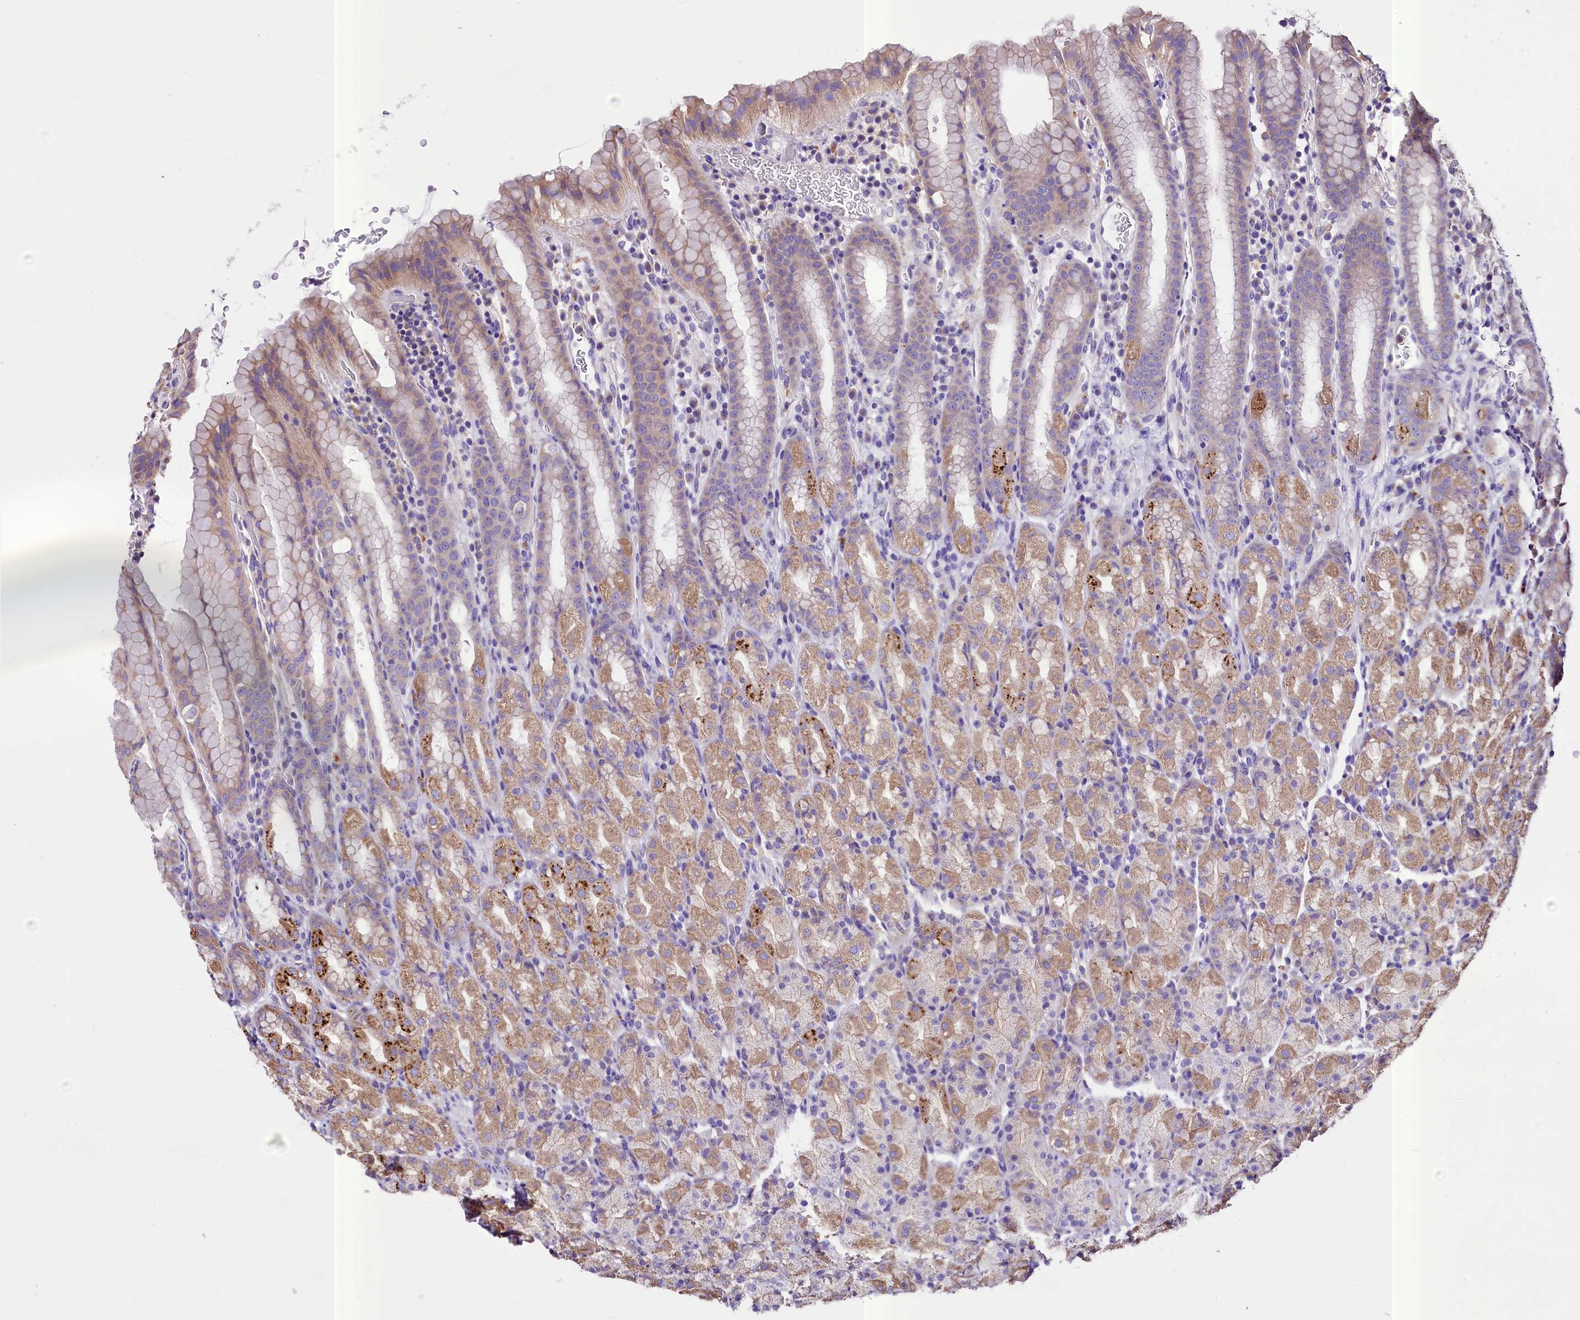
{"staining": {"intensity": "moderate", "quantity": "<25%", "location": "cytoplasmic/membranous"}, "tissue": "stomach", "cell_type": "Glandular cells", "image_type": "normal", "snomed": [{"axis": "morphology", "description": "Normal tissue, NOS"}, {"axis": "topography", "description": "Stomach, upper"}, {"axis": "topography", "description": "Stomach, lower"}, {"axis": "topography", "description": "Small intestine"}], "caption": "A brown stain labels moderate cytoplasmic/membranous positivity of a protein in glandular cells of unremarkable human stomach.", "gene": "PEMT", "patient": {"sex": "male", "age": 68}}